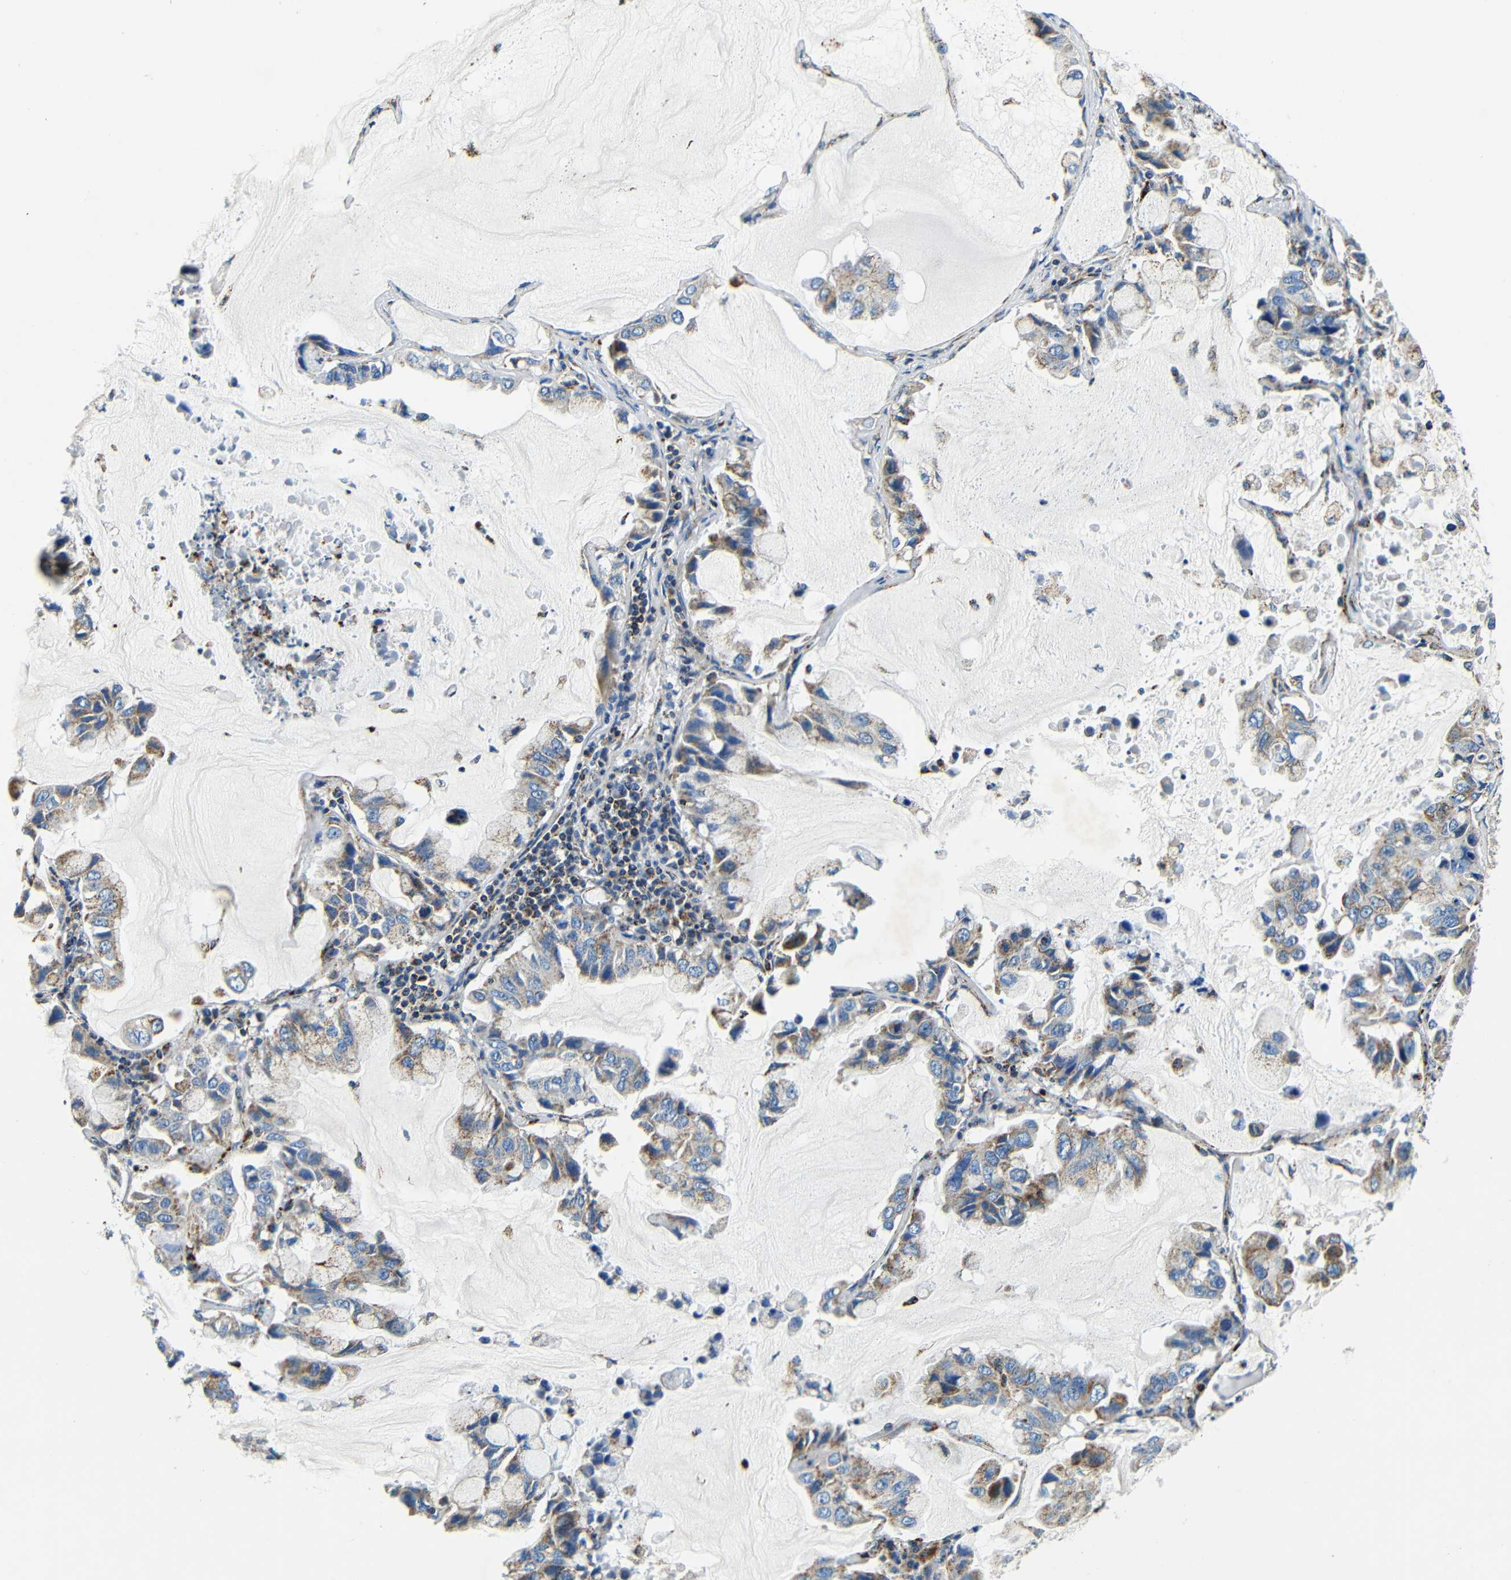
{"staining": {"intensity": "moderate", "quantity": "<25%", "location": "cytoplasmic/membranous"}, "tissue": "lung cancer", "cell_type": "Tumor cells", "image_type": "cancer", "snomed": [{"axis": "morphology", "description": "Adenocarcinoma, NOS"}, {"axis": "topography", "description": "Lung"}], "caption": "Tumor cells demonstrate moderate cytoplasmic/membranous staining in about <25% of cells in lung adenocarcinoma.", "gene": "GALNT18", "patient": {"sex": "male", "age": 64}}